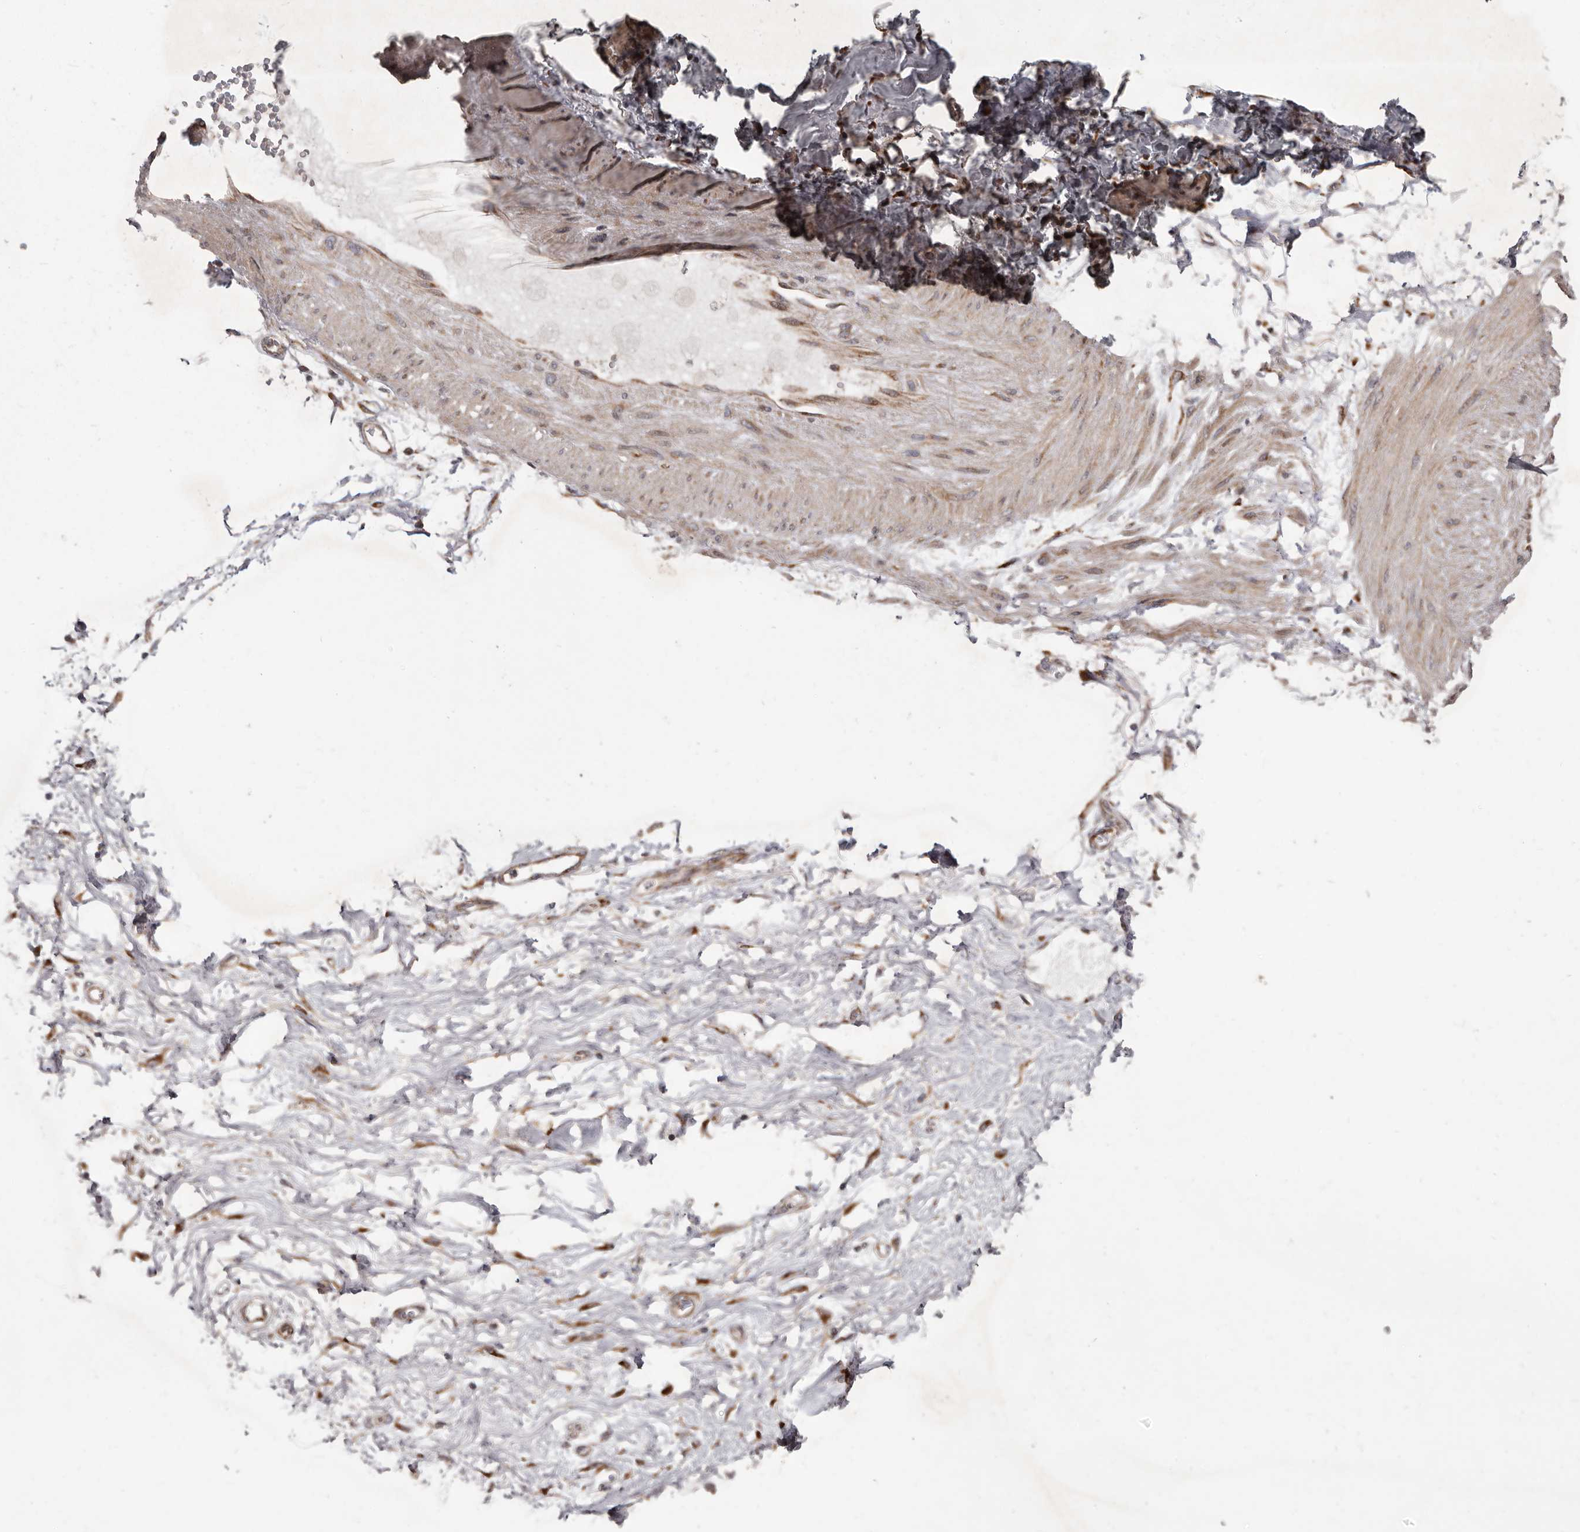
{"staining": {"intensity": "moderate", "quantity": ">75%", "location": "cytoplasmic/membranous"}, "tissue": "soft tissue", "cell_type": "Chondrocytes", "image_type": "normal", "snomed": [{"axis": "morphology", "description": "Normal tissue, NOS"}, {"axis": "morphology", "description": "Adenocarcinoma, NOS"}, {"axis": "topography", "description": "Pancreas"}, {"axis": "topography", "description": "Peripheral nerve tissue"}], "caption": "Protein positivity by immunohistochemistry exhibits moderate cytoplasmic/membranous staining in approximately >75% of chondrocytes in normal soft tissue. (DAB = brown stain, brightfield microscopy at high magnification).", "gene": "FLAD1", "patient": {"sex": "male", "age": 59}}